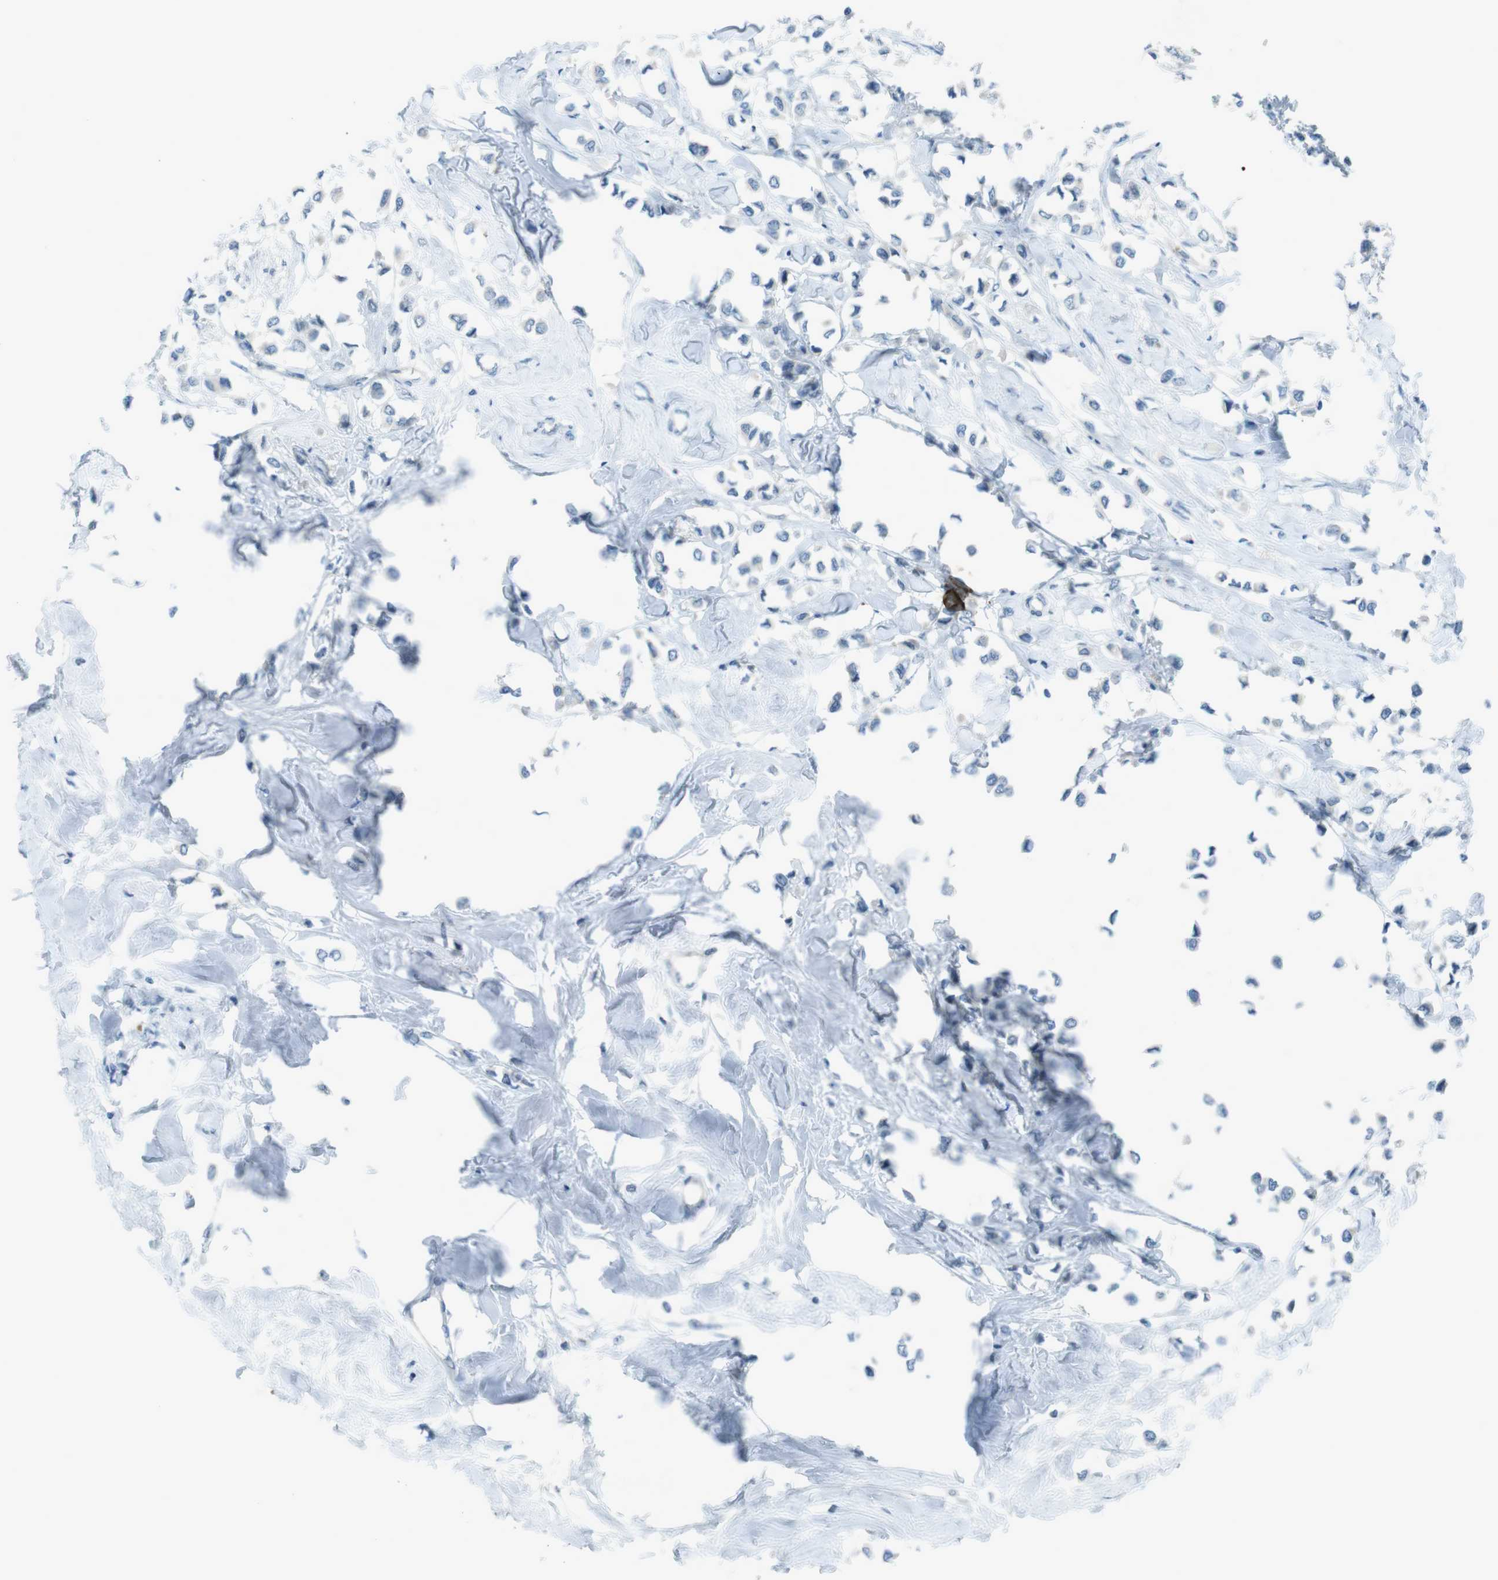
{"staining": {"intensity": "negative", "quantity": "none", "location": "none"}, "tissue": "breast cancer", "cell_type": "Tumor cells", "image_type": "cancer", "snomed": [{"axis": "morphology", "description": "Lobular carcinoma"}, {"axis": "topography", "description": "Breast"}], "caption": "IHC of human breast lobular carcinoma reveals no positivity in tumor cells.", "gene": "ZDHHC20", "patient": {"sex": "female", "age": 51}}